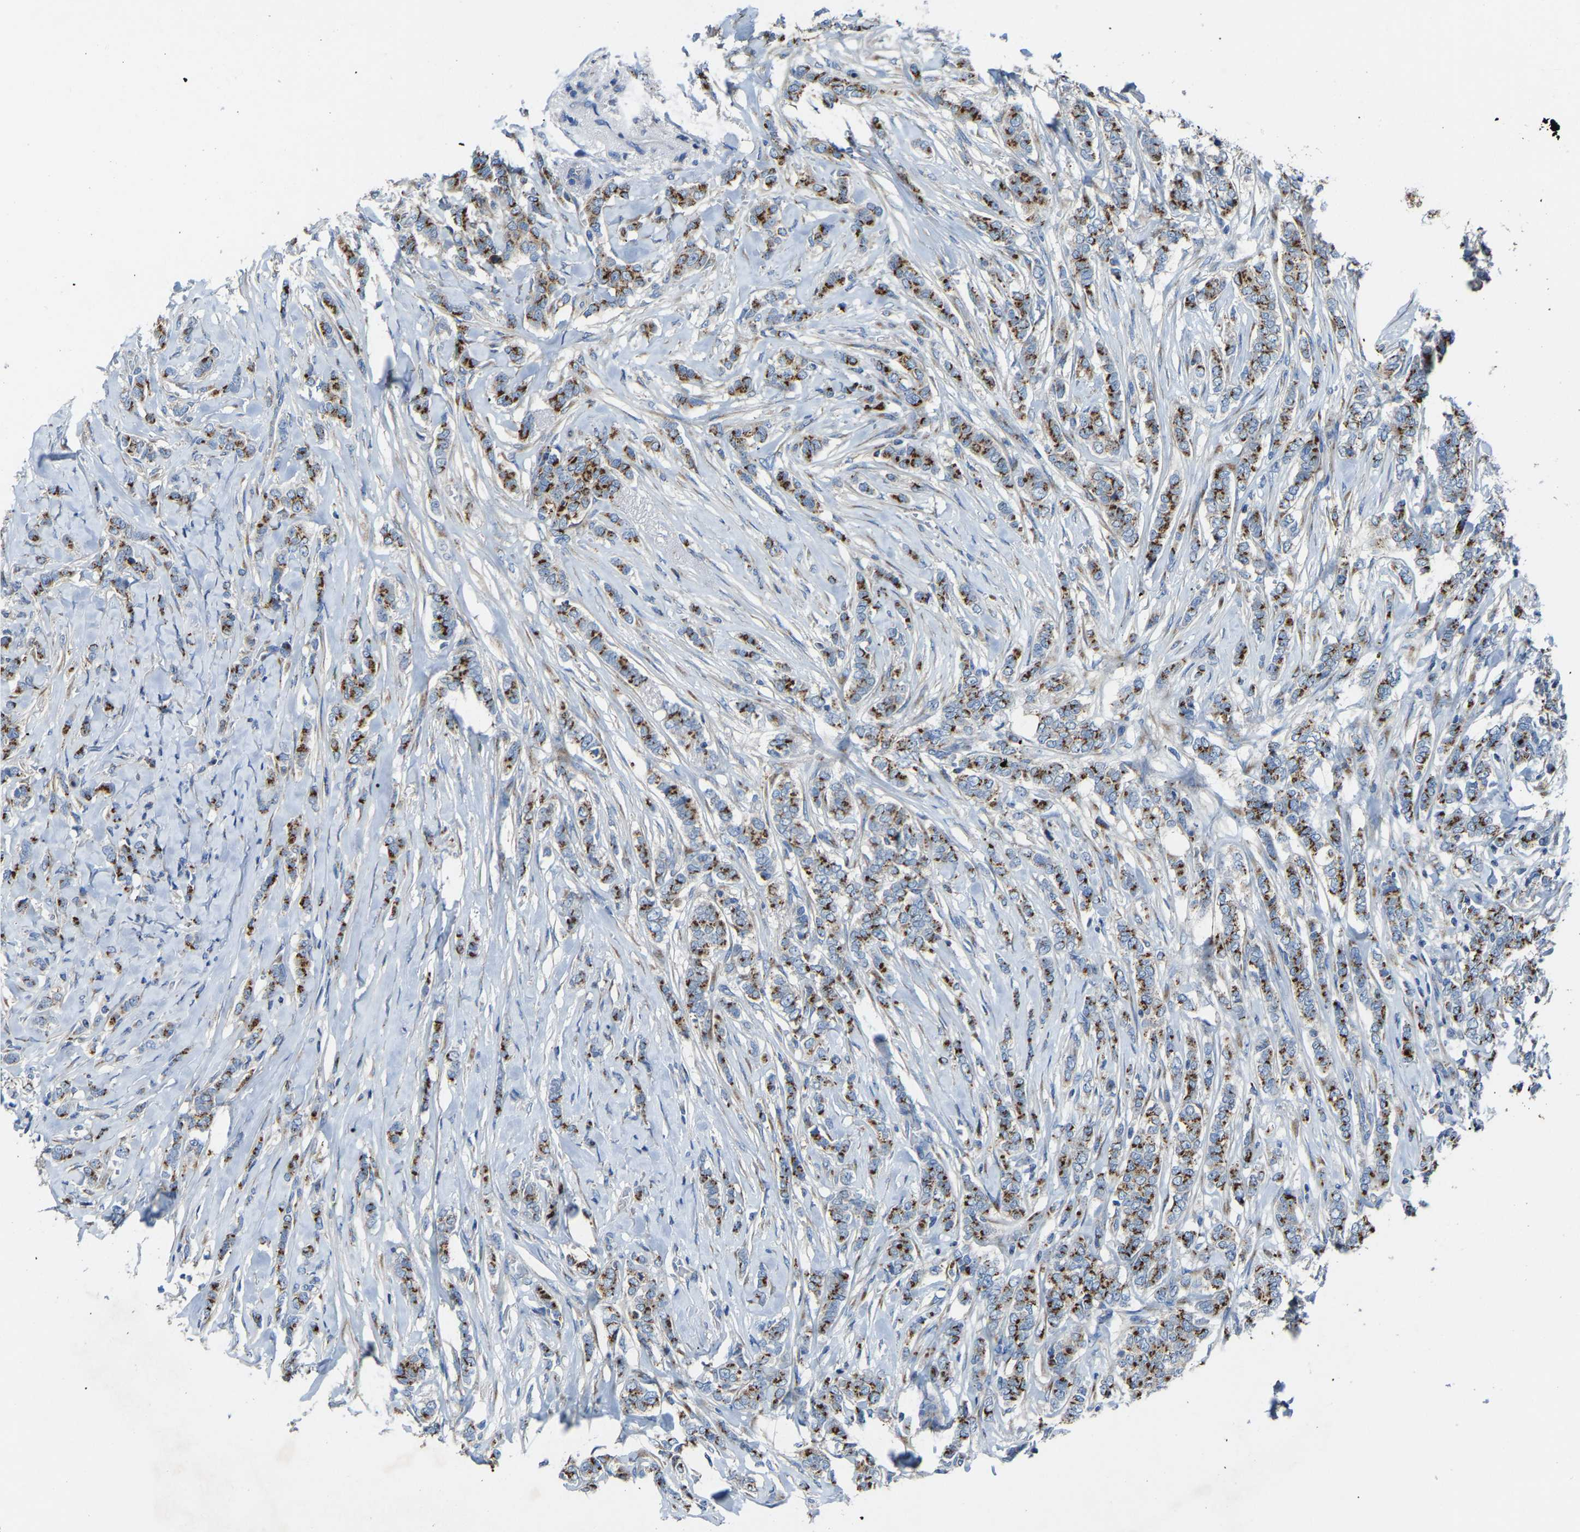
{"staining": {"intensity": "moderate", "quantity": ">75%", "location": "cytoplasmic/membranous"}, "tissue": "breast cancer", "cell_type": "Tumor cells", "image_type": "cancer", "snomed": [{"axis": "morphology", "description": "Lobular carcinoma"}, {"axis": "topography", "description": "Skin"}, {"axis": "topography", "description": "Breast"}], "caption": "There is medium levels of moderate cytoplasmic/membranous expression in tumor cells of breast lobular carcinoma, as demonstrated by immunohistochemical staining (brown color).", "gene": "CANT1", "patient": {"sex": "female", "age": 46}}